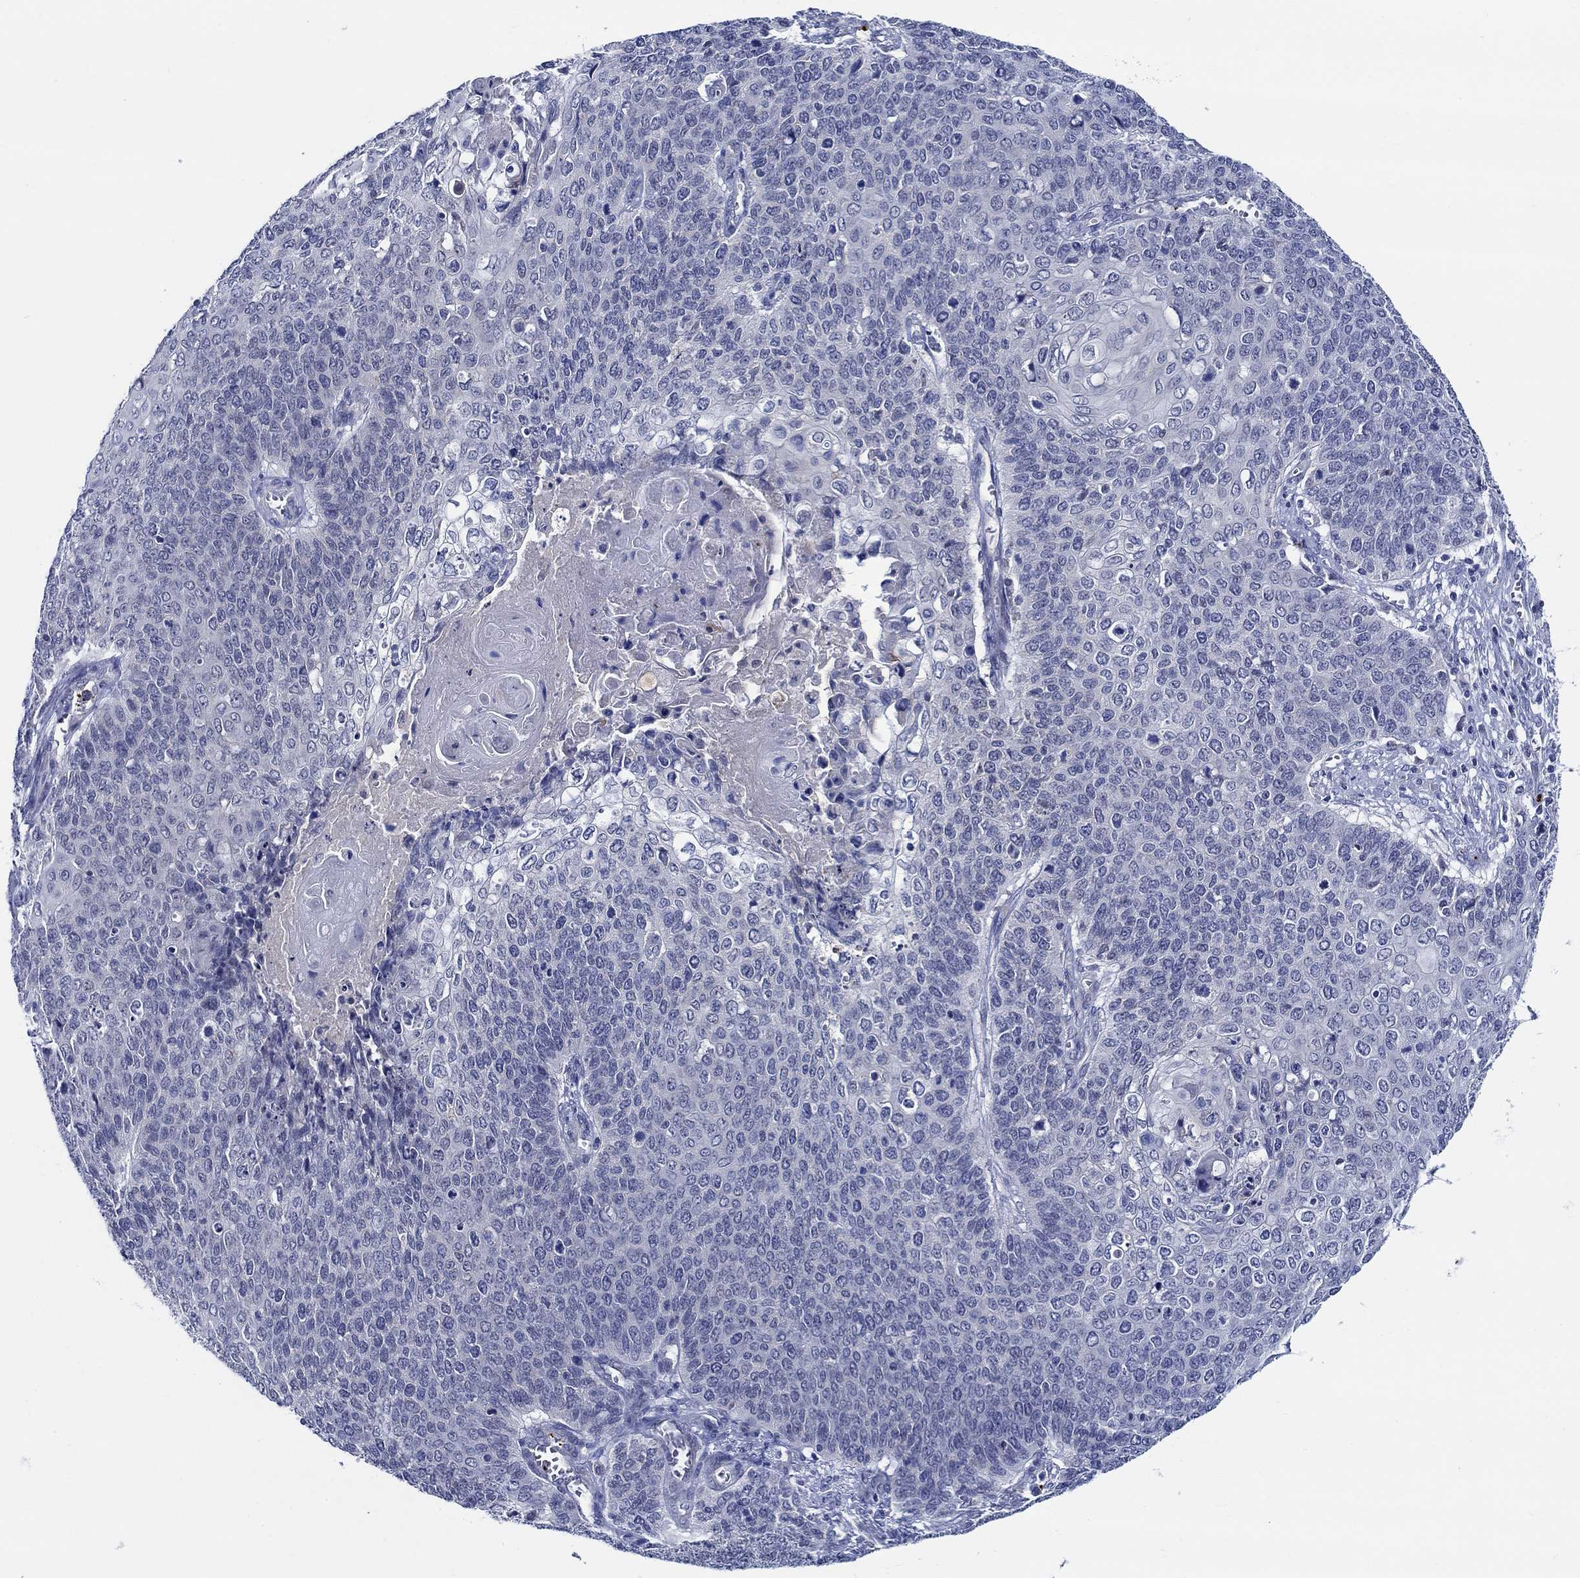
{"staining": {"intensity": "negative", "quantity": "none", "location": "none"}, "tissue": "cervical cancer", "cell_type": "Tumor cells", "image_type": "cancer", "snomed": [{"axis": "morphology", "description": "Squamous cell carcinoma, NOS"}, {"axis": "topography", "description": "Cervix"}], "caption": "Immunohistochemical staining of squamous cell carcinoma (cervical) demonstrates no significant staining in tumor cells. (Stains: DAB immunohistochemistry with hematoxylin counter stain, Microscopy: brightfield microscopy at high magnification).", "gene": "ALOX12", "patient": {"sex": "female", "age": 39}}